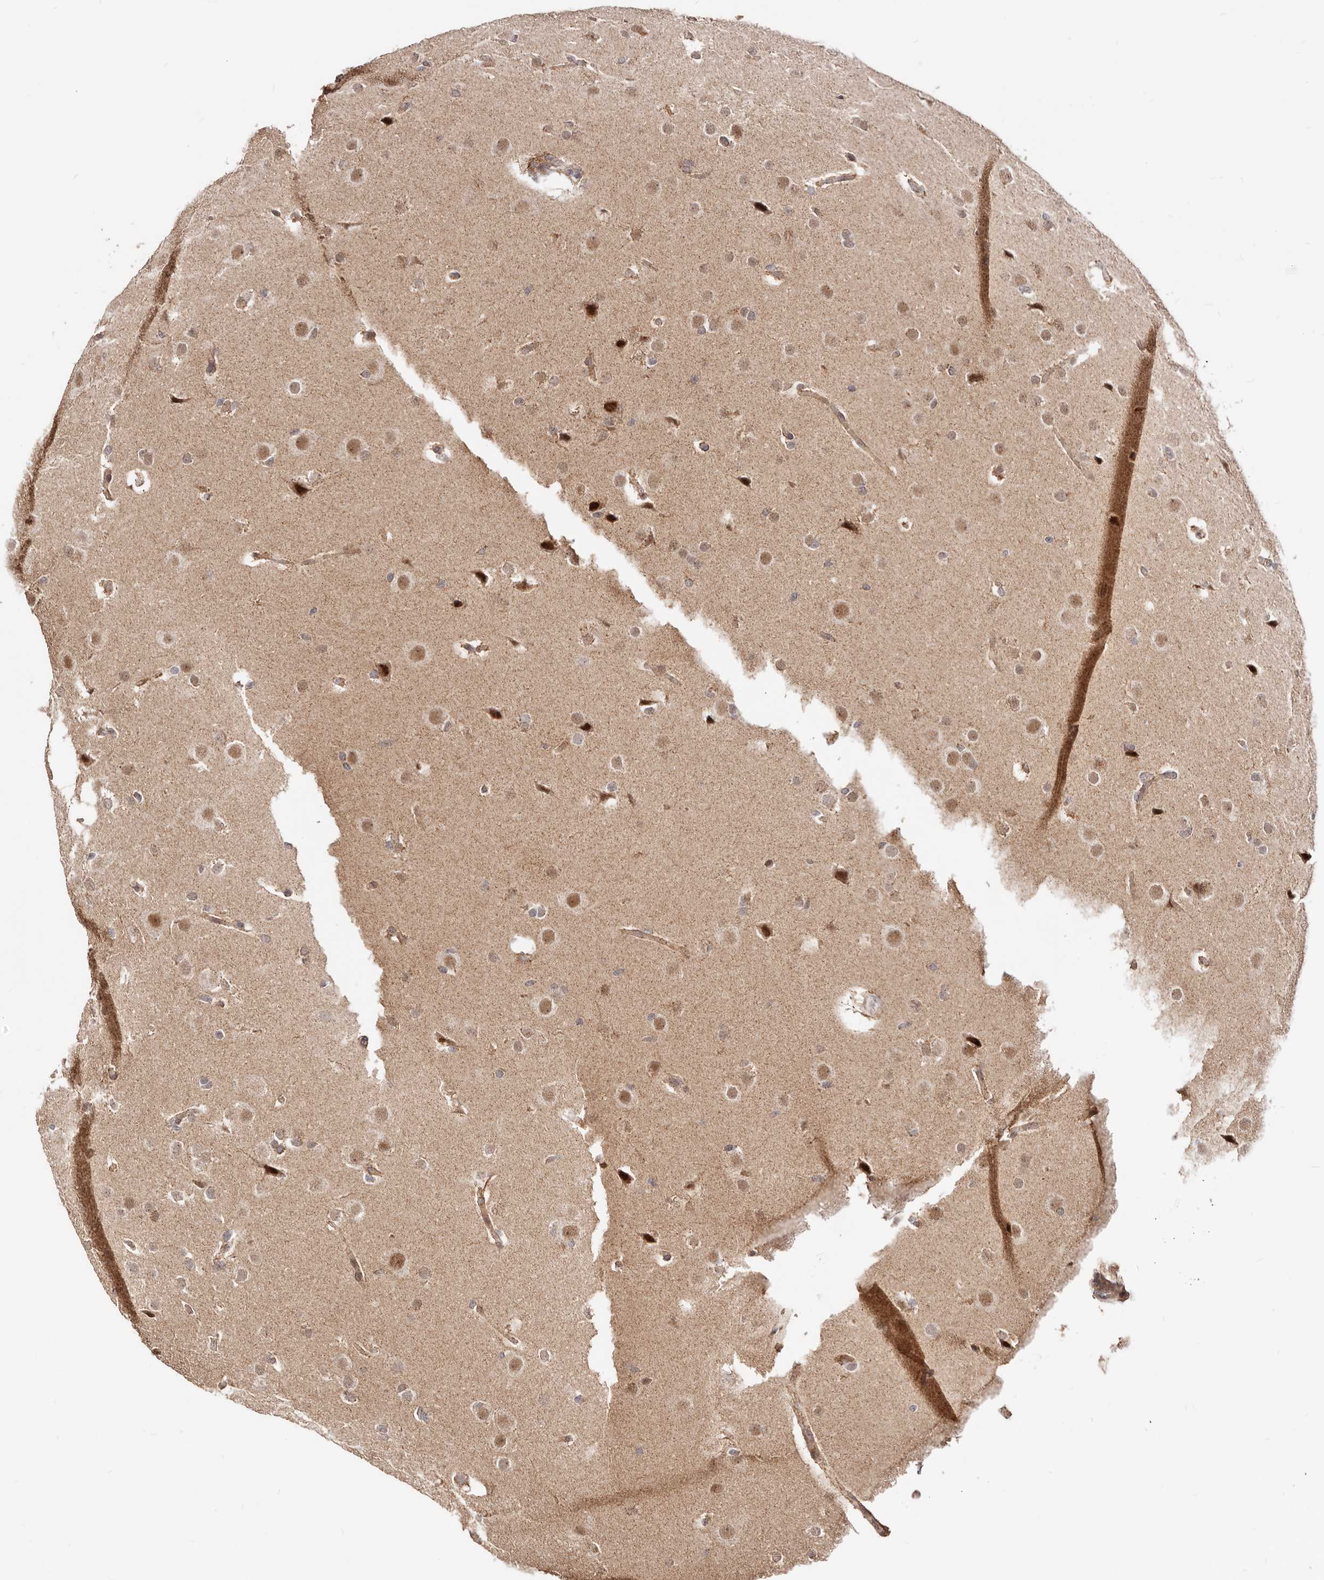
{"staining": {"intensity": "weak", "quantity": "<25%", "location": "nuclear"}, "tissue": "glioma", "cell_type": "Tumor cells", "image_type": "cancer", "snomed": [{"axis": "morphology", "description": "Glioma, malignant, Low grade"}, {"axis": "topography", "description": "Brain"}], "caption": "This is an immunohistochemistry (IHC) photomicrograph of human glioma. There is no staining in tumor cells.", "gene": "SEC14L1", "patient": {"sex": "female", "age": 37}}